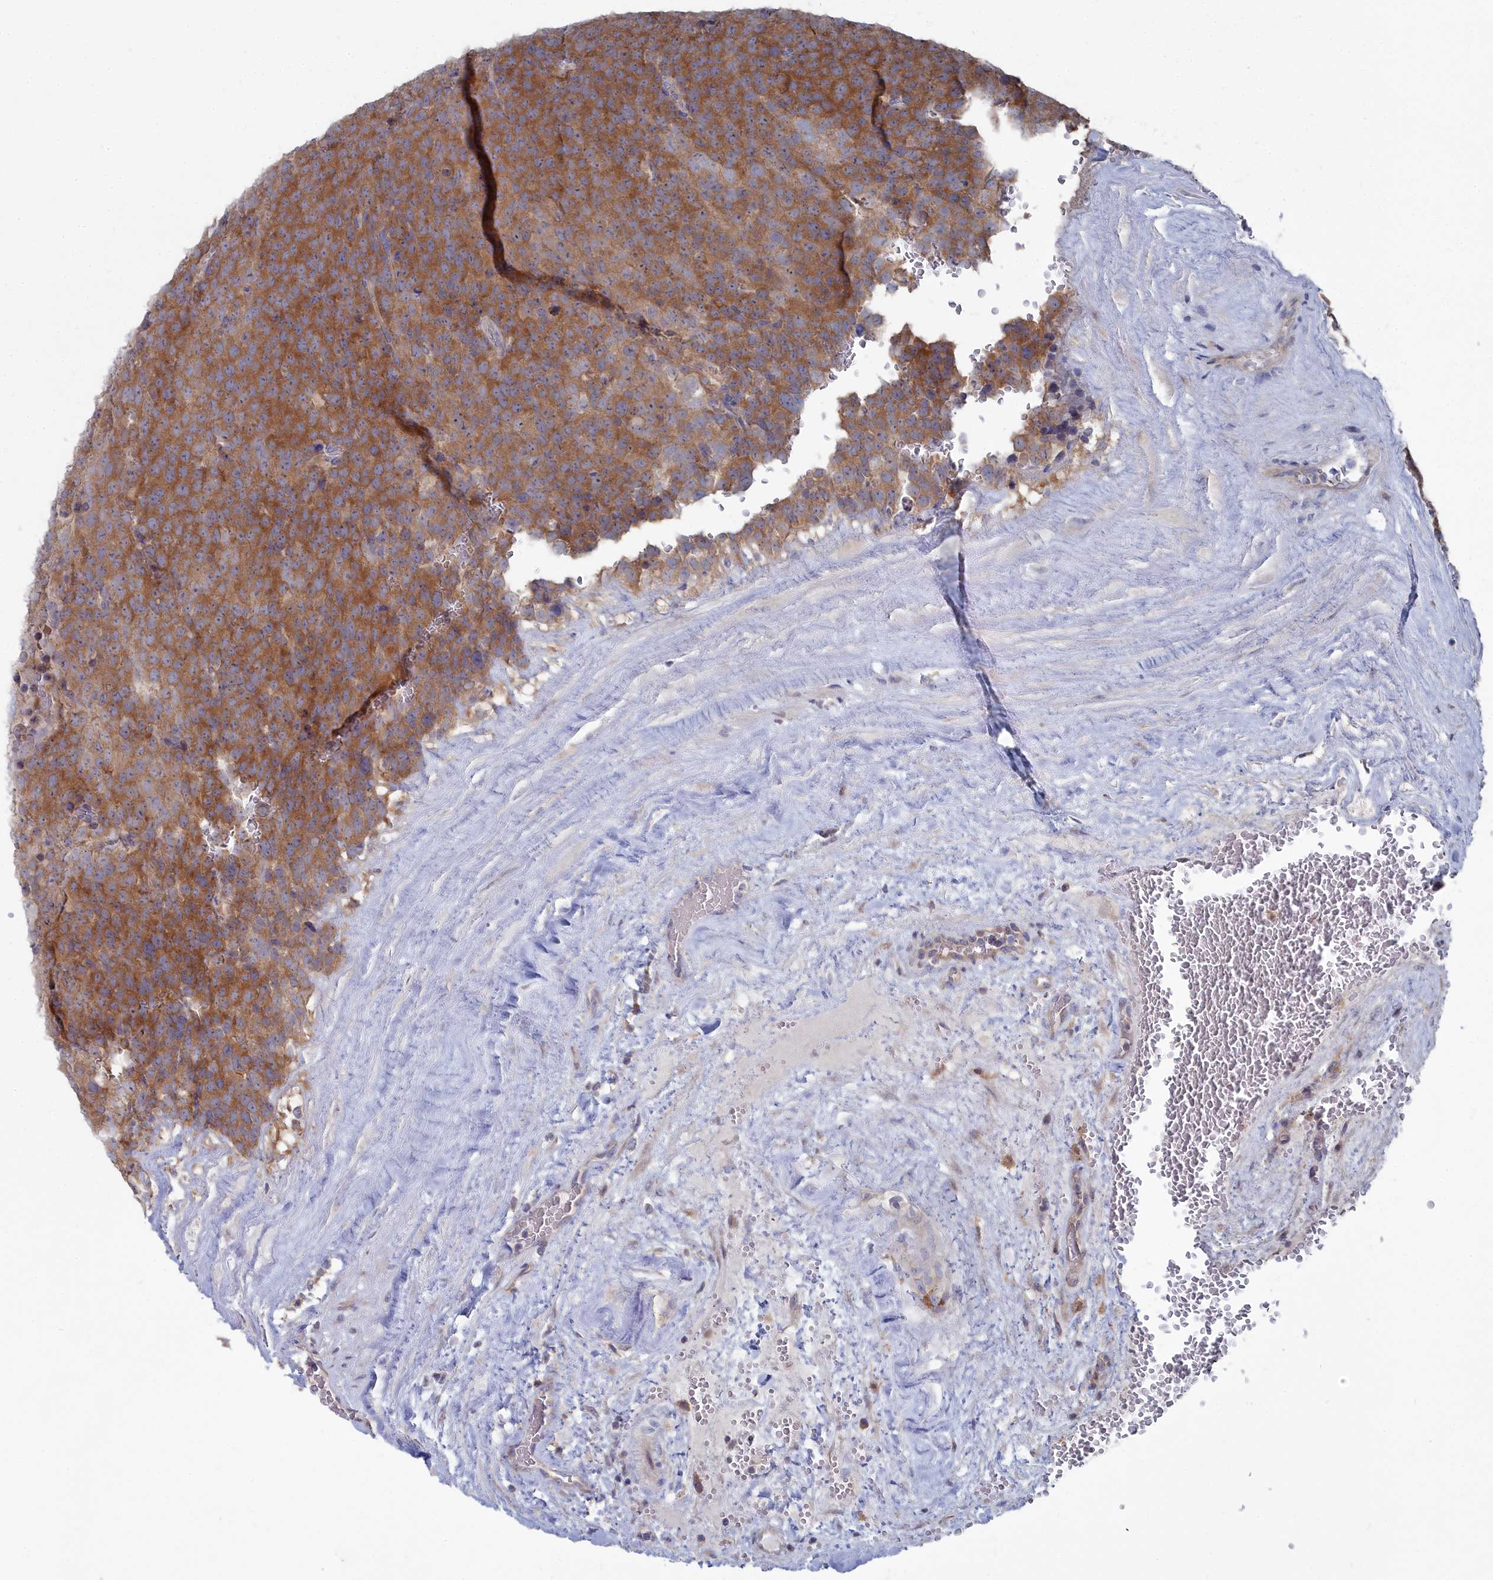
{"staining": {"intensity": "moderate", "quantity": ">75%", "location": "cytoplasmic/membranous"}, "tissue": "testis cancer", "cell_type": "Tumor cells", "image_type": "cancer", "snomed": [{"axis": "morphology", "description": "Seminoma, NOS"}, {"axis": "topography", "description": "Testis"}], "caption": "Tumor cells display medium levels of moderate cytoplasmic/membranous staining in approximately >75% of cells in testis cancer (seminoma). The protein is stained brown, and the nuclei are stained in blue (DAB IHC with brightfield microscopy, high magnification).", "gene": "CCDC149", "patient": {"sex": "male", "age": 71}}